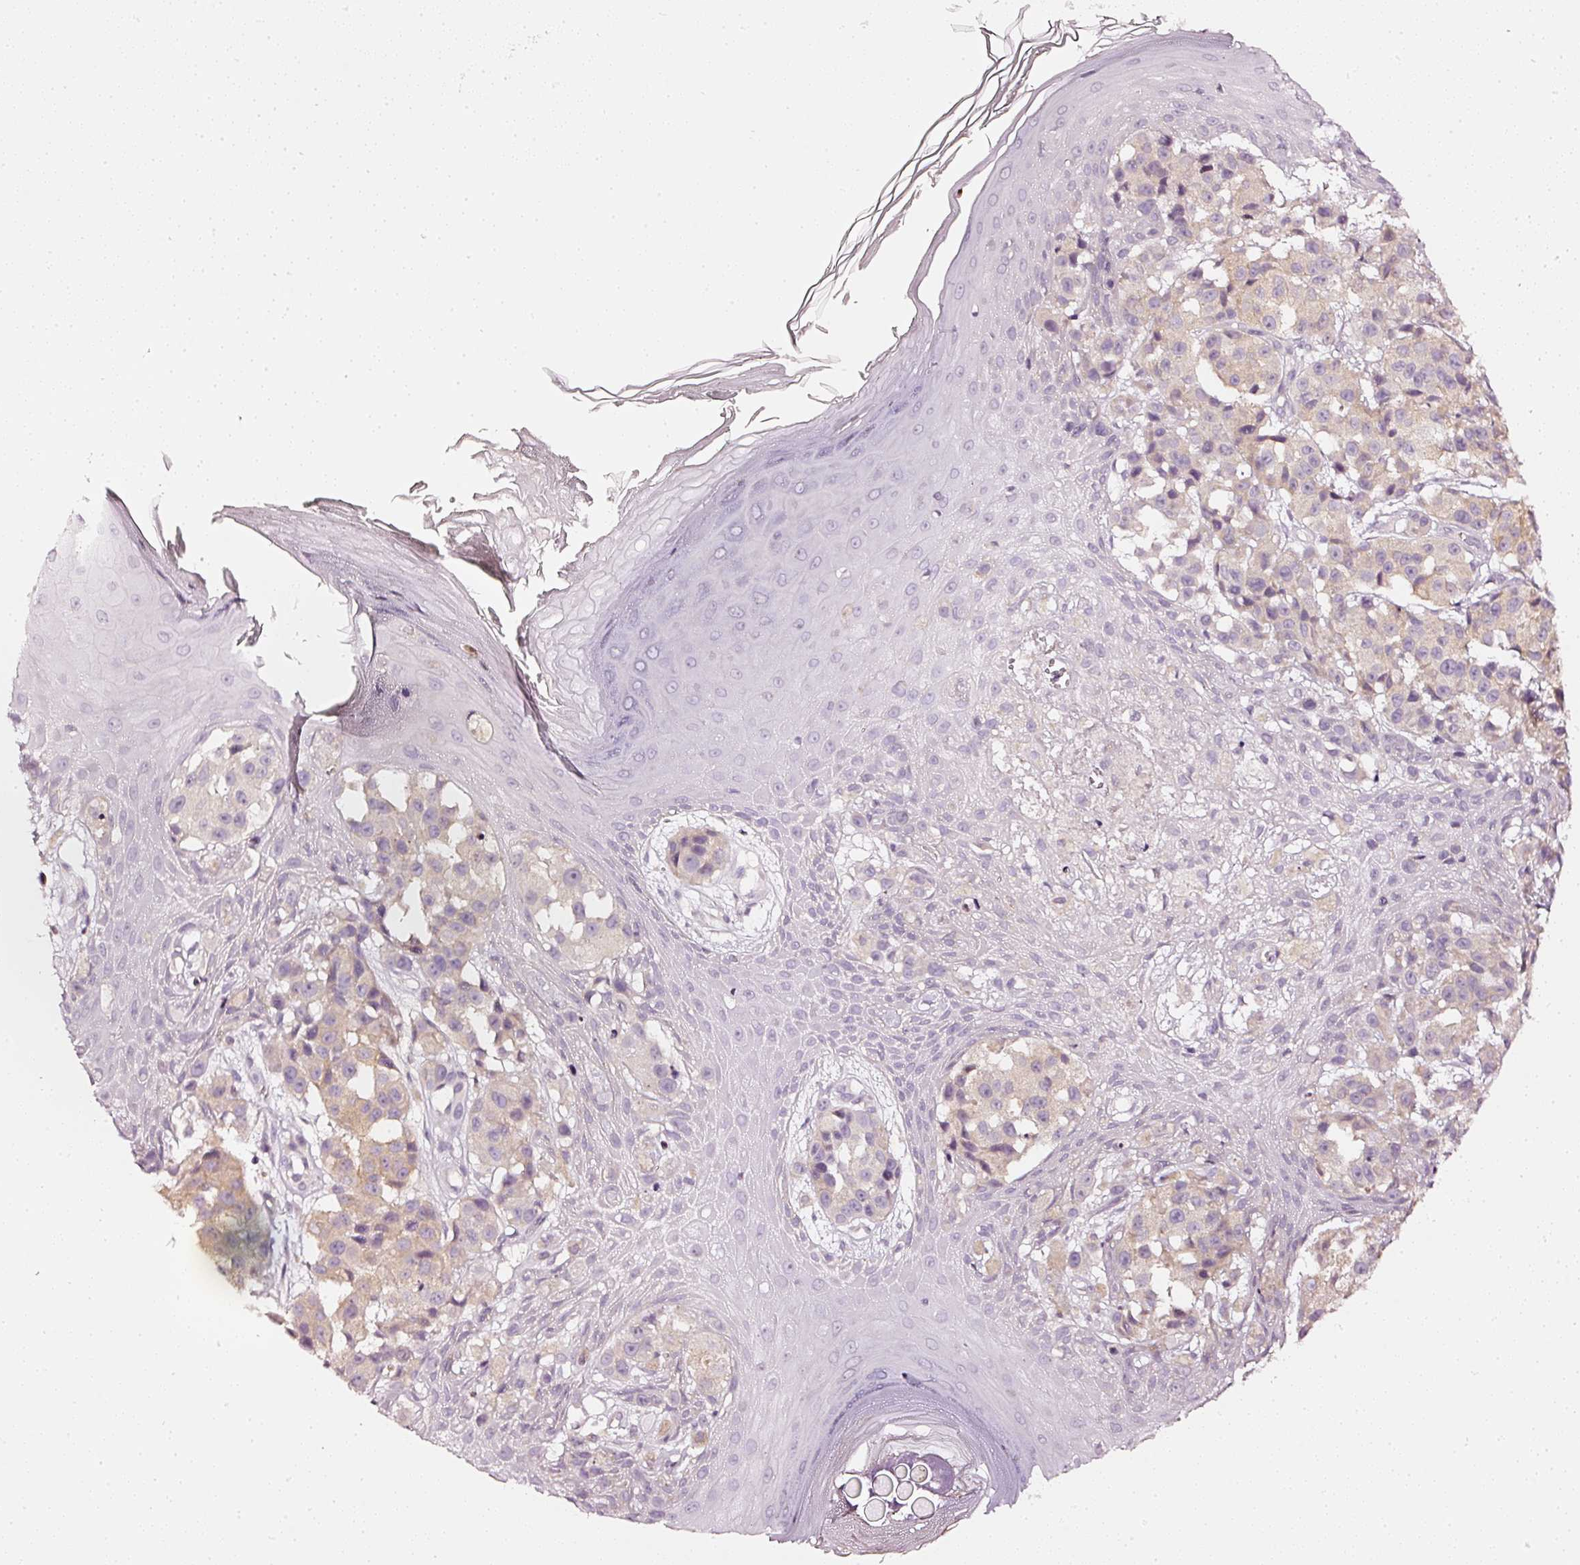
{"staining": {"intensity": "weak", "quantity": "25%-75%", "location": "cytoplasmic/membranous"}, "tissue": "melanoma", "cell_type": "Tumor cells", "image_type": "cancer", "snomed": [{"axis": "morphology", "description": "Malignant melanoma, NOS"}, {"axis": "topography", "description": "Skin"}], "caption": "Protein analysis of malignant melanoma tissue demonstrates weak cytoplasmic/membranous positivity in about 25%-75% of tumor cells.", "gene": "CNP", "patient": {"sex": "male", "age": 39}}